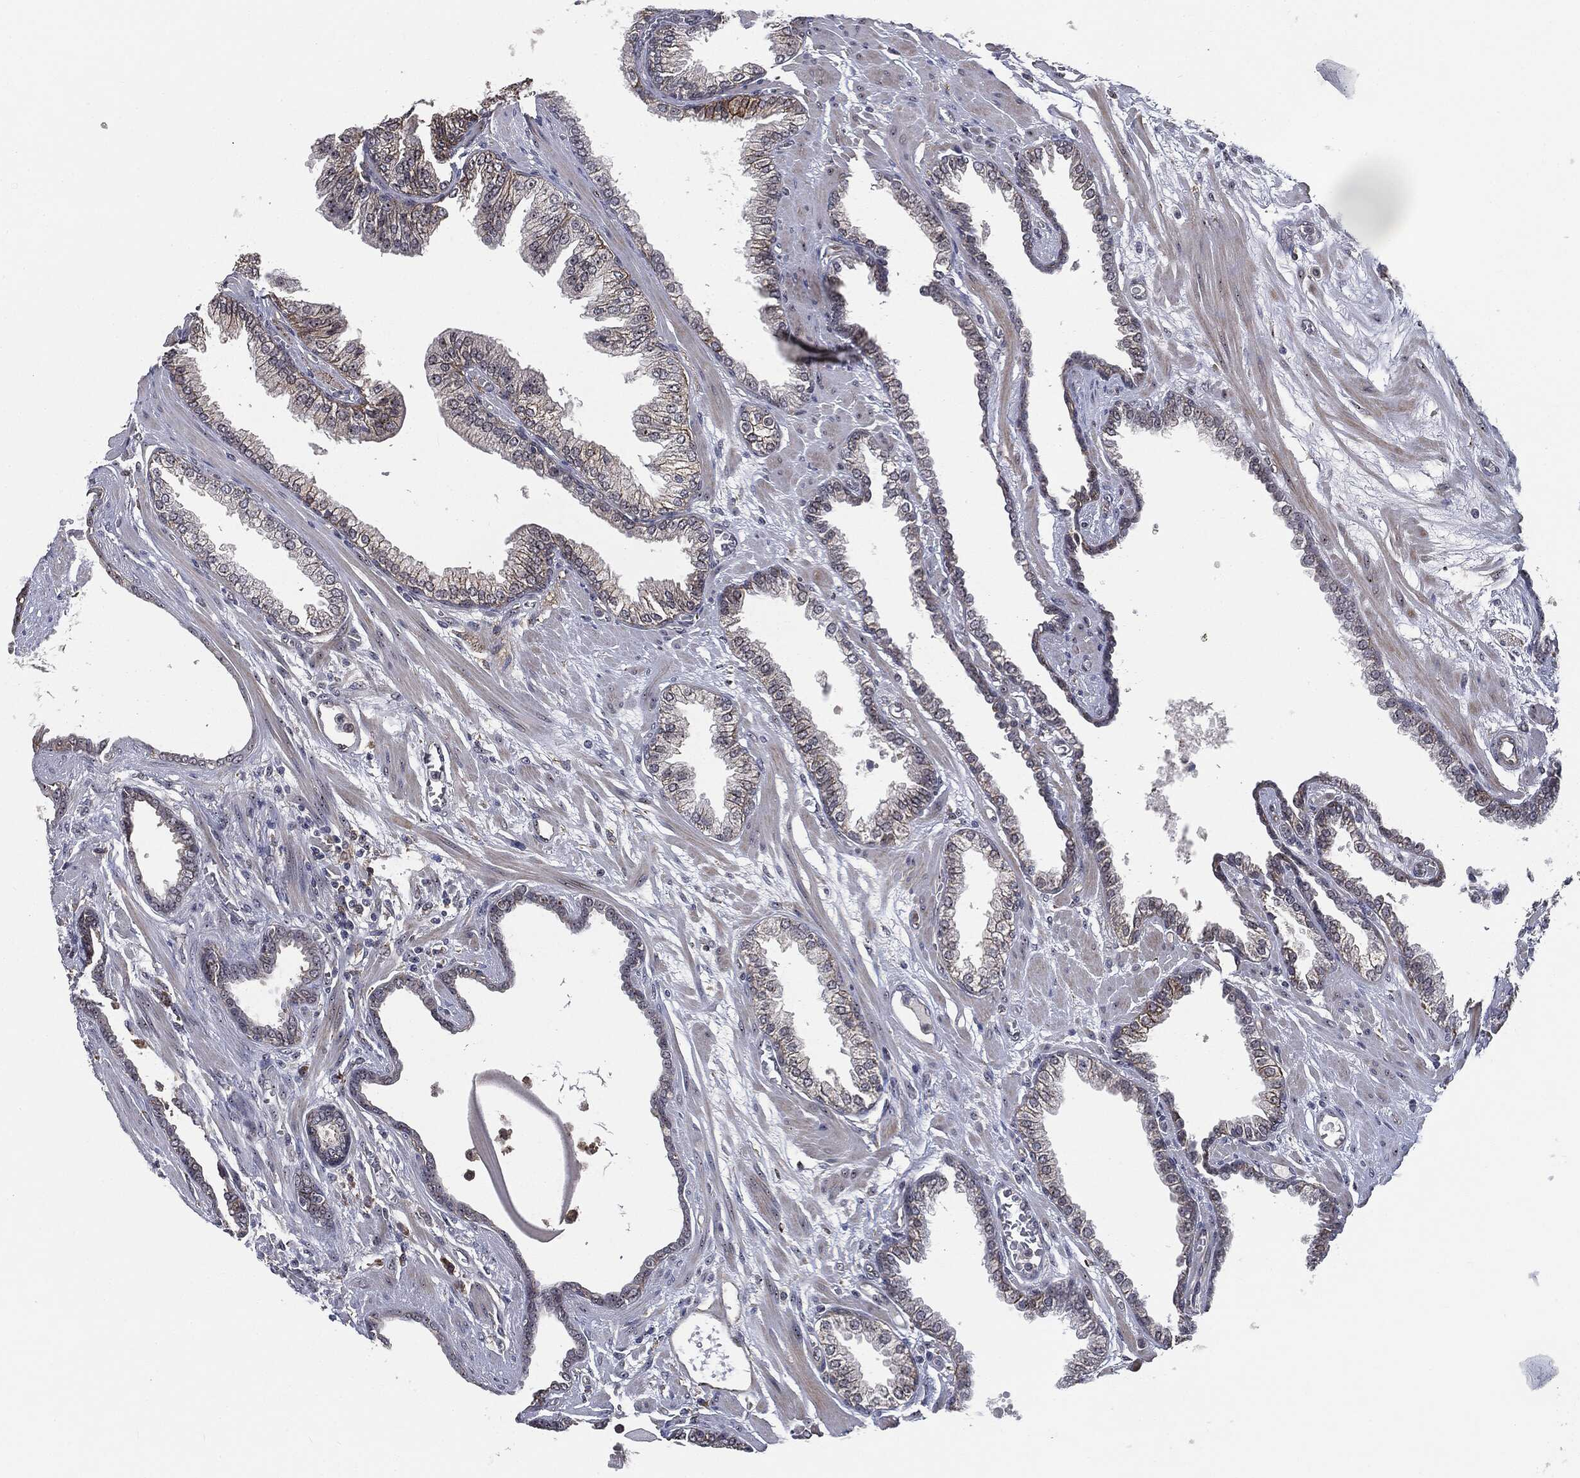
{"staining": {"intensity": "weak", "quantity": "<25%", "location": "nuclear"}, "tissue": "prostate cancer", "cell_type": "Tumor cells", "image_type": "cancer", "snomed": [{"axis": "morphology", "description": "Adenocarcinoma, Low grade"}, {"axis": "topography", "description": "Prostate"}], "caption": "Immunohistochemical staining of human prostate adenocarcinoma (low-grade) displays no significant staining in tumor cells.", "gene": "TRMT1L", "patient": {"sex": "male", "age": 69}}